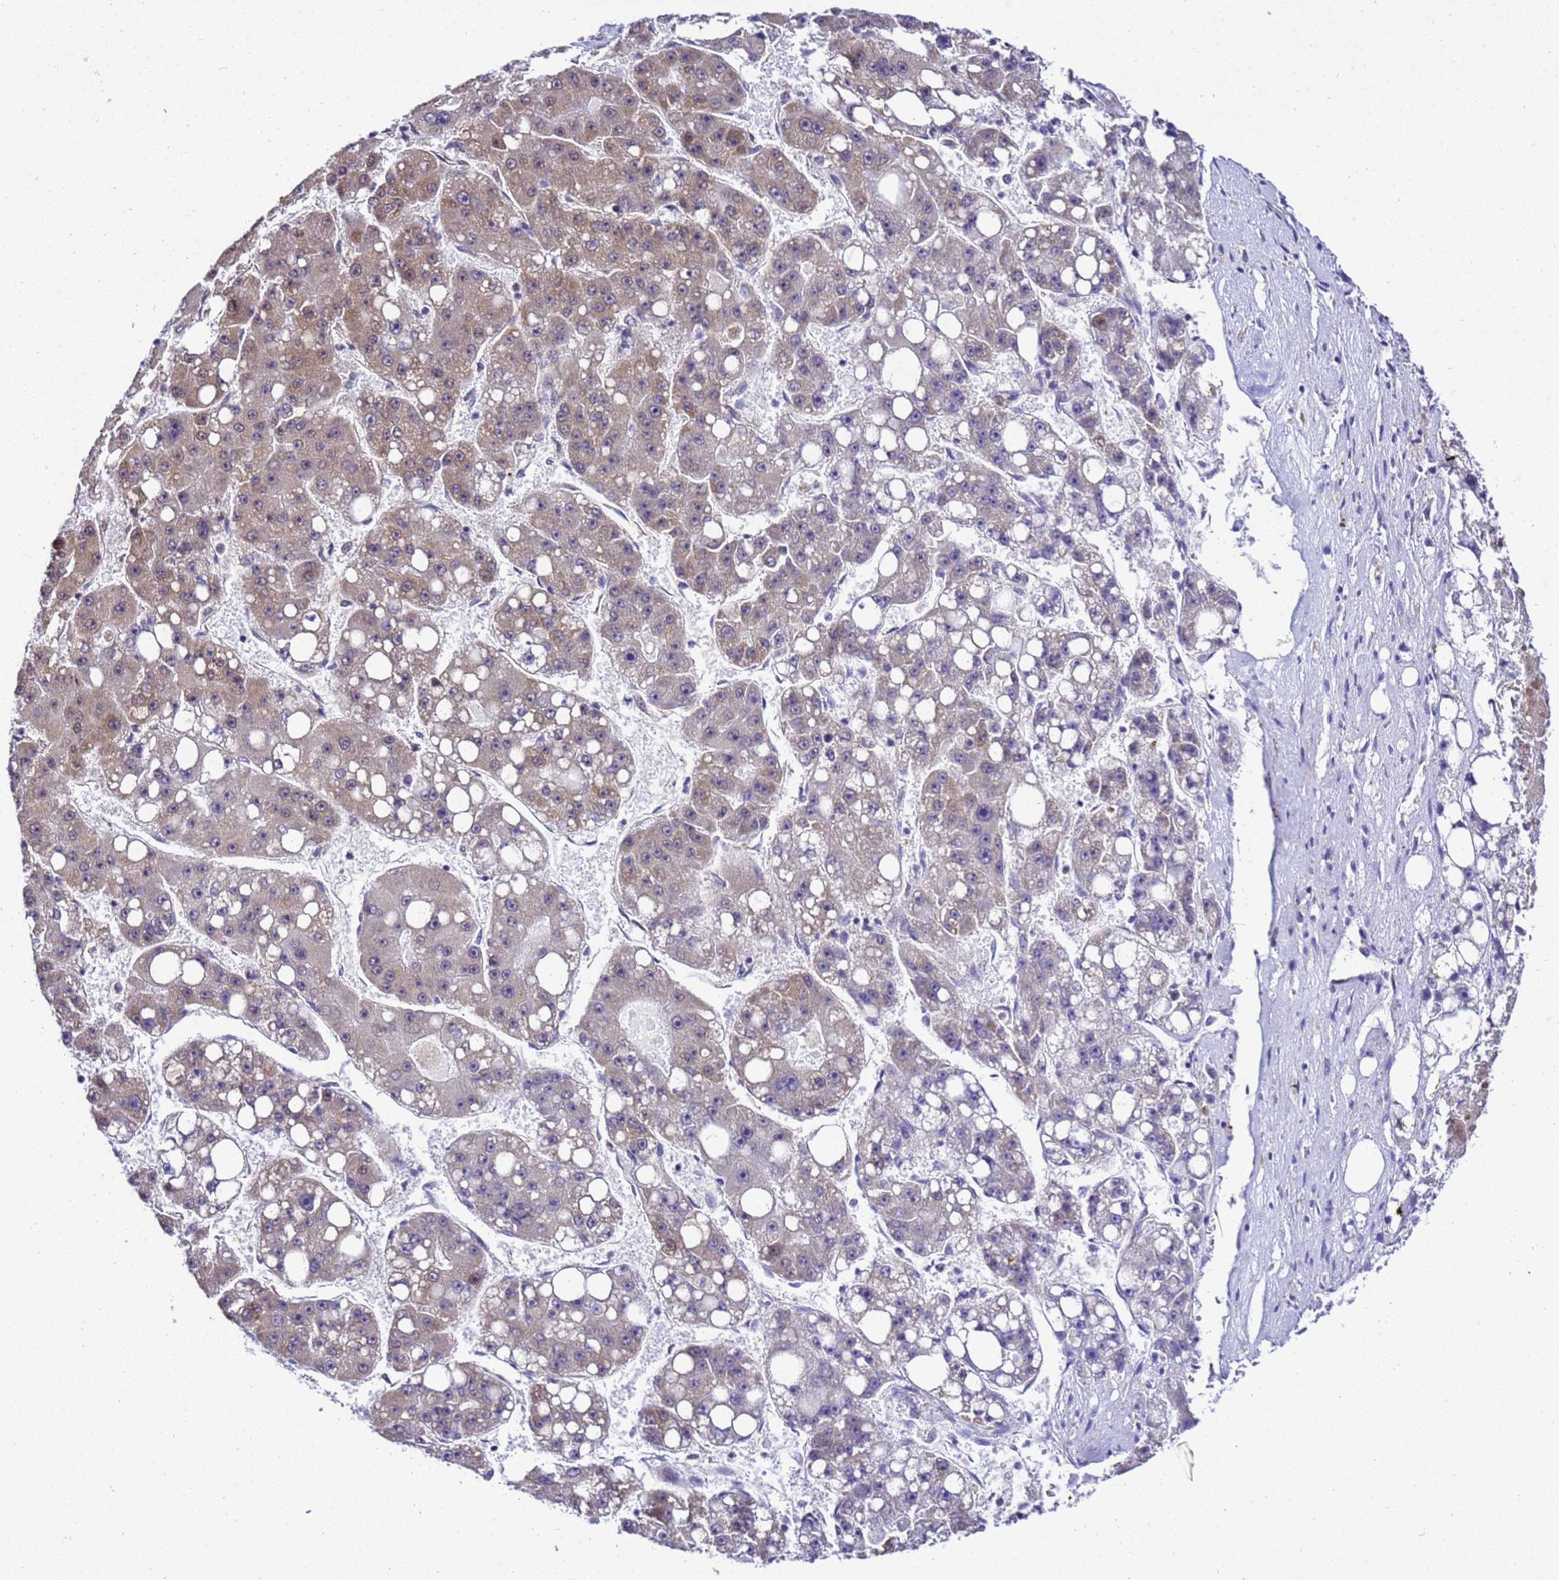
{"staining": {"intensity": "weak", "quantity": "<25%", "location": "cytoplasmic/membranous"}, "tissue": "liver cancer", "cell_type": "Tumor cells", "image_type": "cancer", "snomed": [{"axis": "morphology", "description": "Carcinoma, Hepatocellular, NOS"}, {"axis": "topography", "description": "Liver"}], "caption": "There is no significant expression in tumor cells of liver hepatocellular carcinoma.", "gene": "SMN1", "patient": {"sex": "female", "age": 61}}